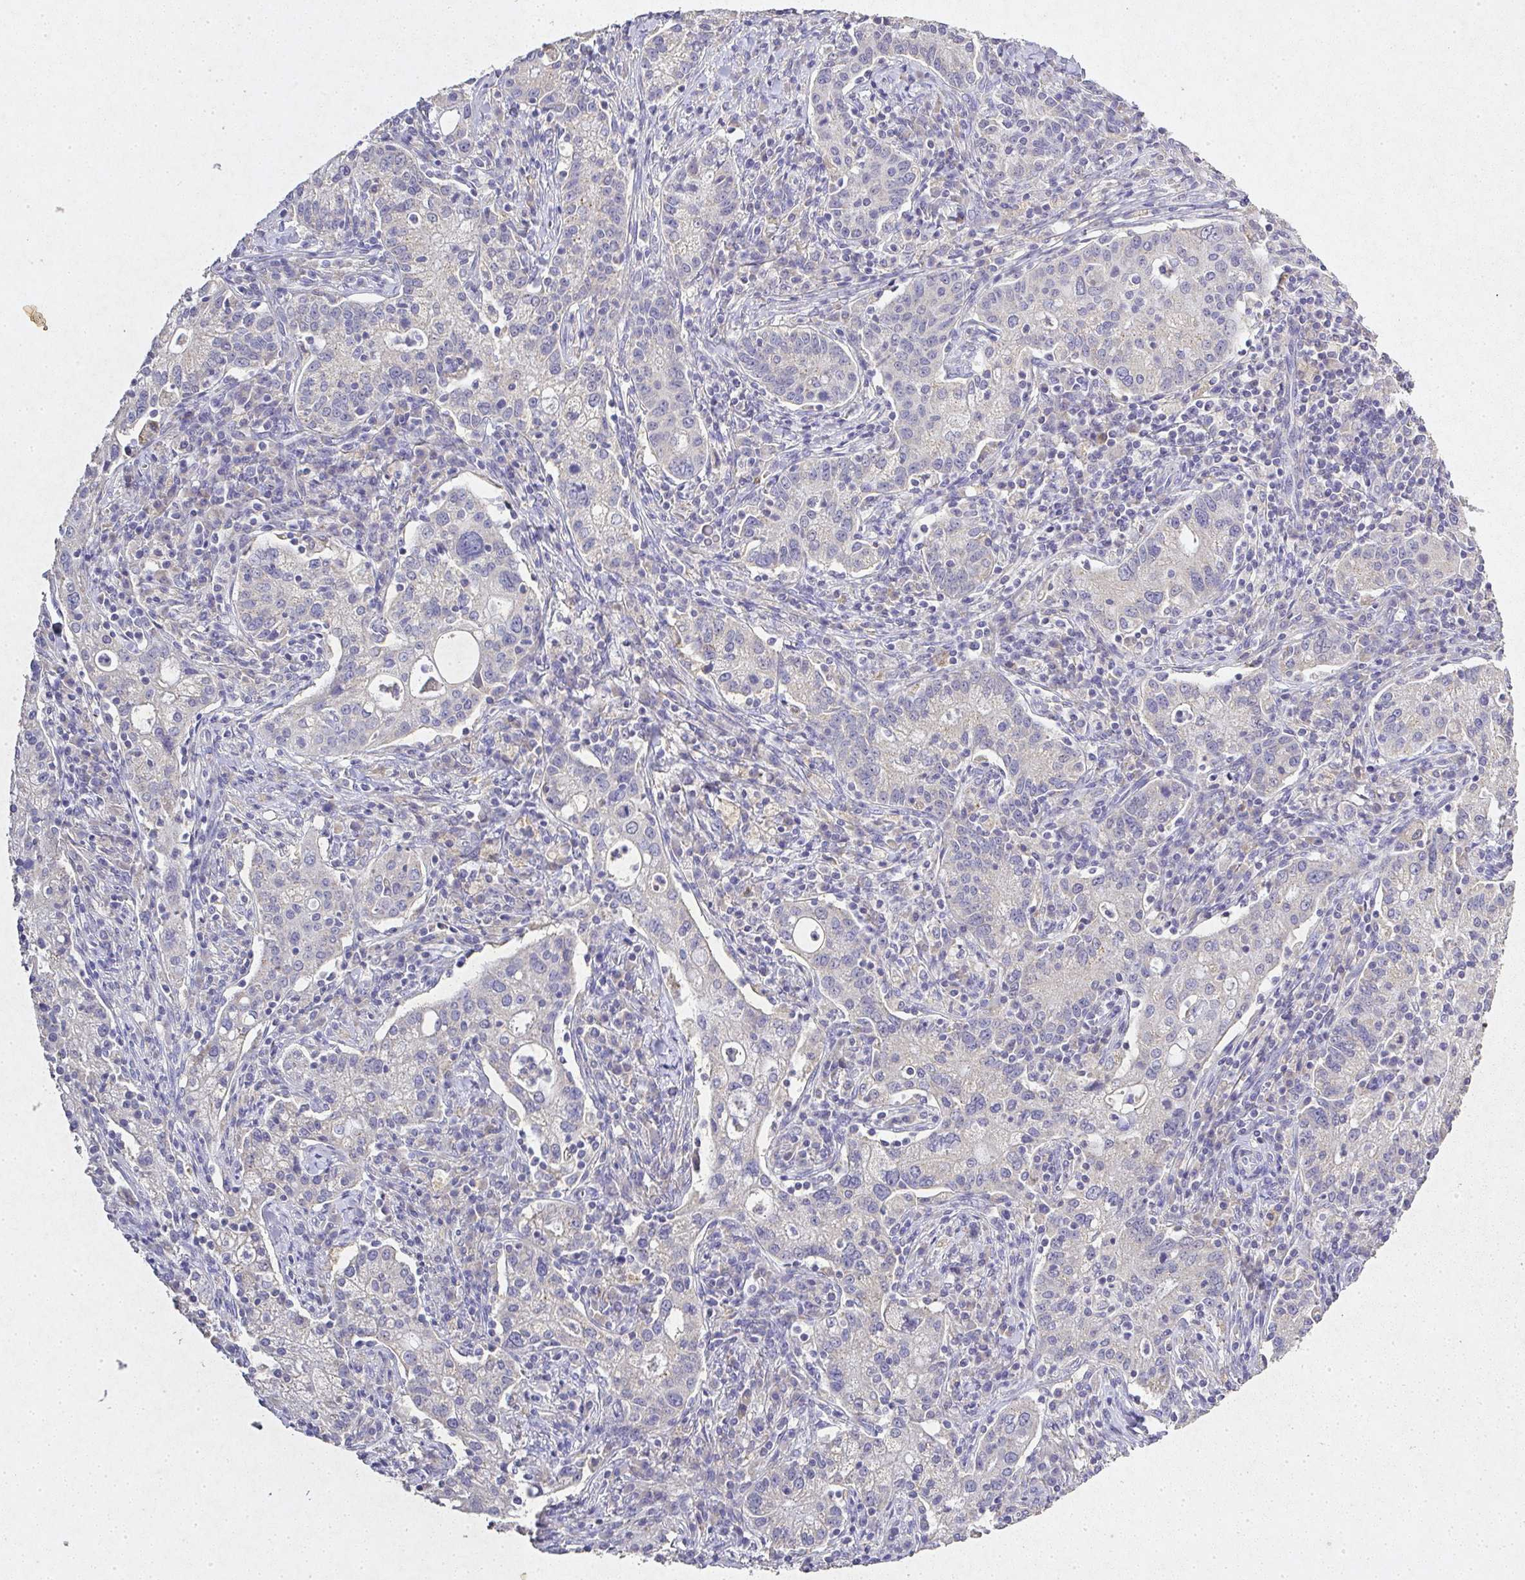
{"staining": {"intensity": "negative", "quantity": "none", "location": "none"}, "tissue": "cervical cancer", "cell_type": "Tumor cells", "image_type": "cancer", "snomed": [{"axis": "morphology", "description": "Normal tissue, NOS"}, {"axis": "morphology", "description": "Adenocarcinoma, NOS"}, {"axis": "topography", "description": "Cervix"}], "caption": "IHC of human cervical adenocarcinoma demonstrates no staining in tumor cells. (Brightfield microscopy of DAB (3,3'-diaminobenzidine) IHC at high magnification).", "gene": "RPS2", "patient": {"sex": "female", "age": 44}}